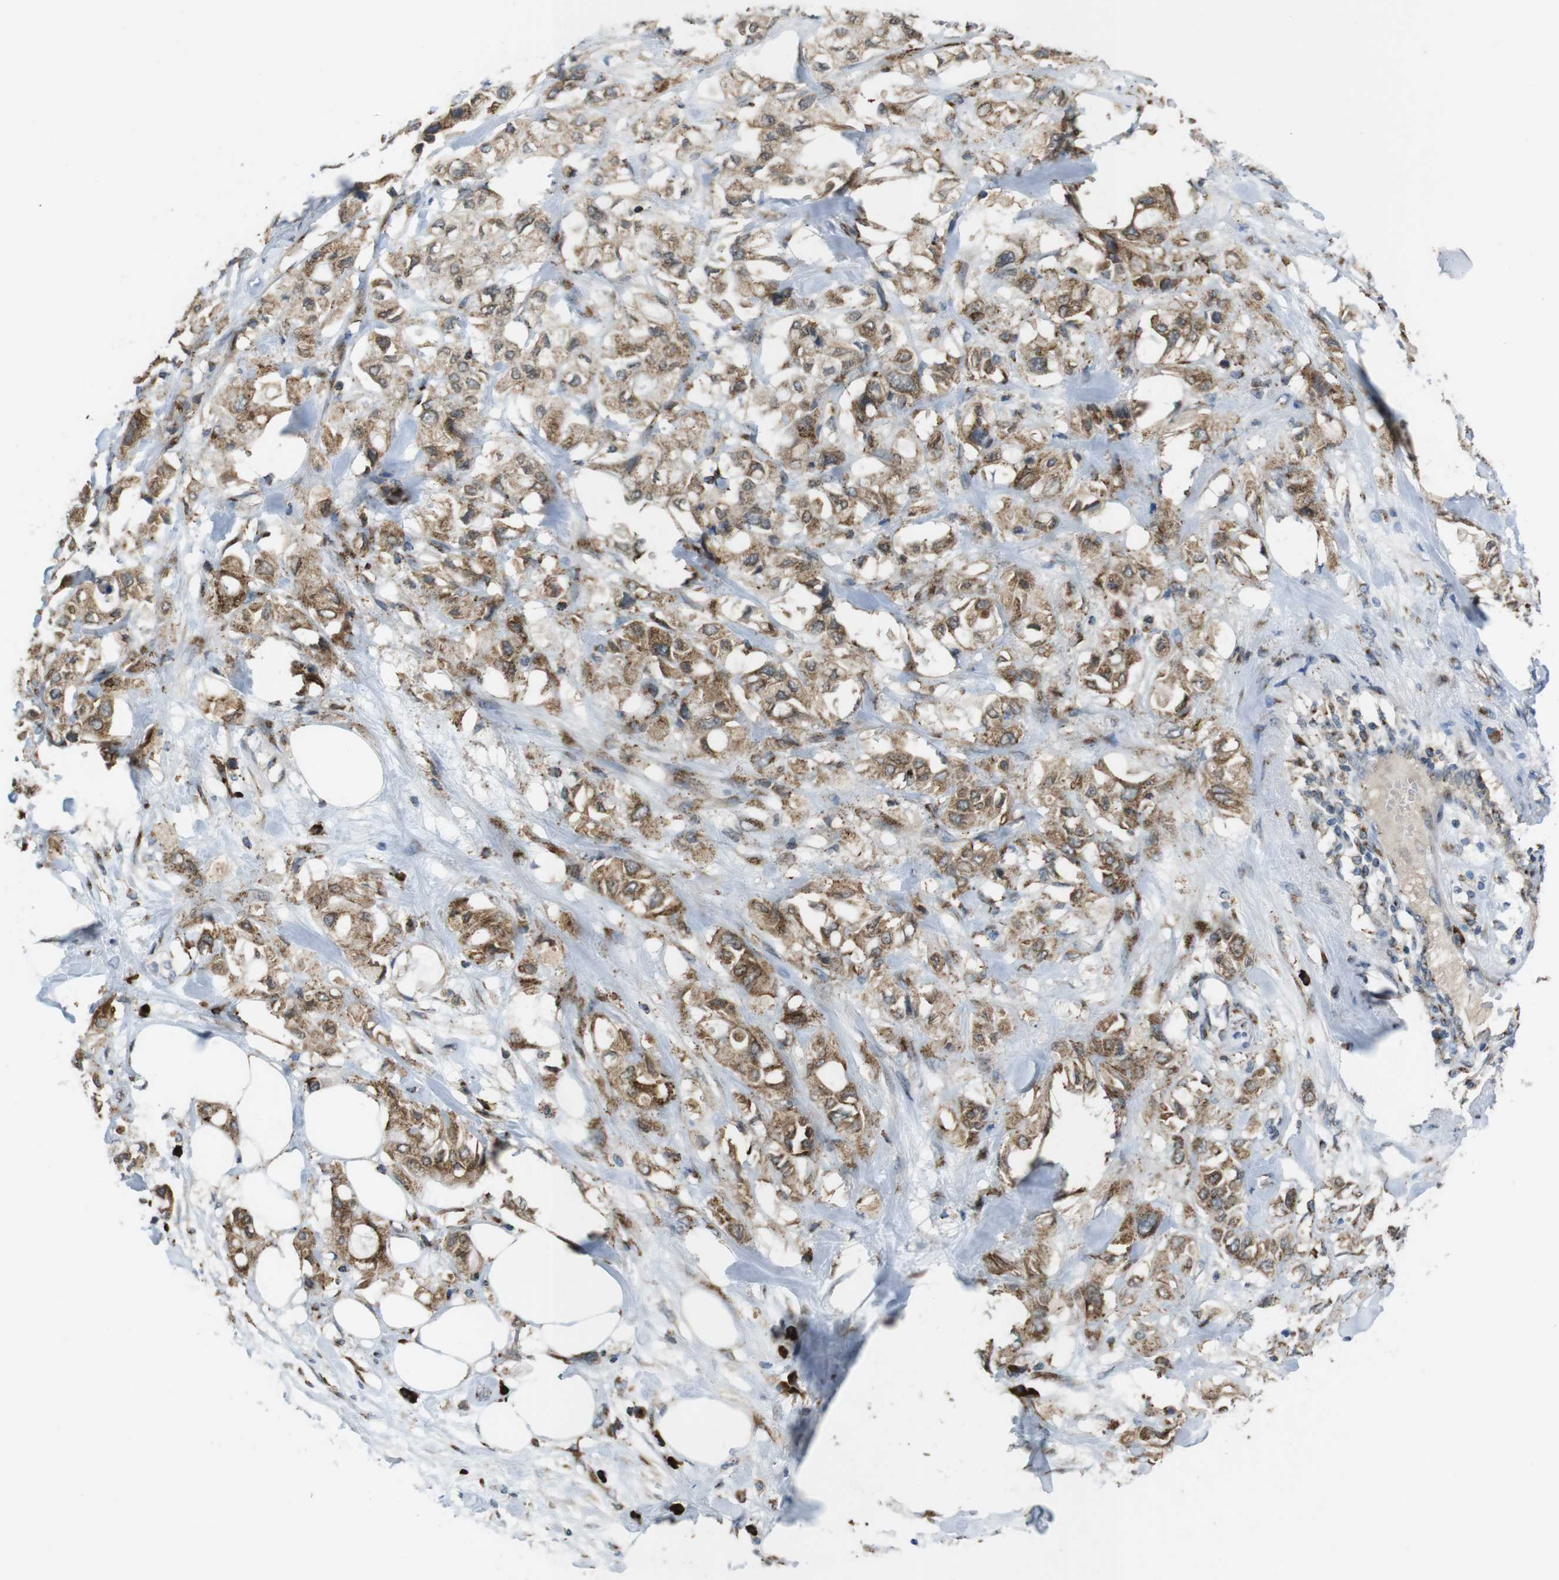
{"staining": {"intensity": "moderate", "quantity": ">75%", "location": "cytoplasmic/membranous"}, "tissue": "pancreatic cancer", "cell_type": "Tumor cells", "image_type": "cancer", "snomed": [{"axis": "morphology", "description": "Adenocarcinoma, NOS"}, {"axis": "topography", "description": "Pancreas"}], "caption": "Tumor cells show moderate cytoplasmic/membranous expression in approximately >75% of cells in adenocarcinoma (pancreatic). (Brightfield microscopy of DAB IHC at high magnification).", "gene": "ZFPL1", "patient": {"sex": "female", "age": 56}}